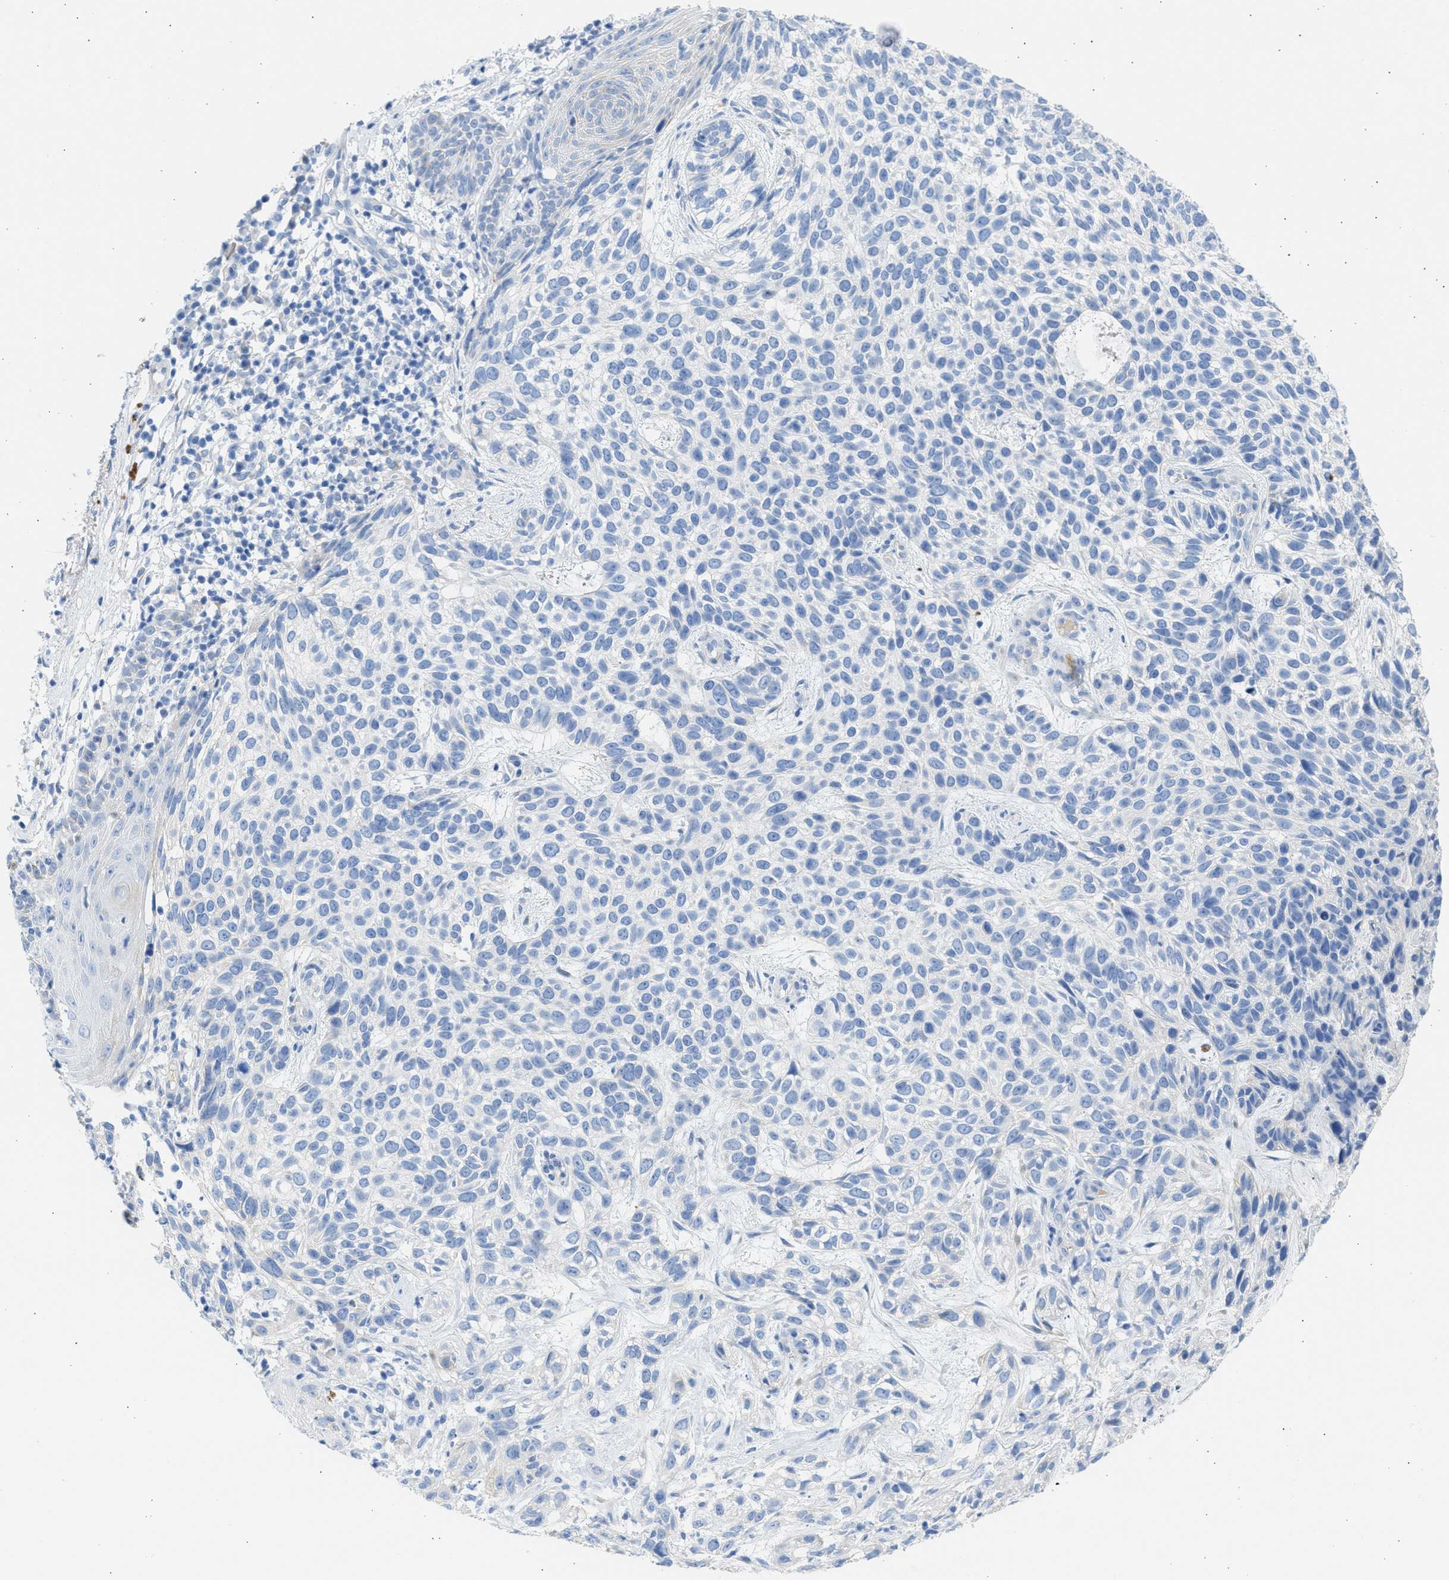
{"staining": {"intensity": "negative", "quantity": "none", "location": "none"}, "tissue": "skin cancer", "cell_type": "Tumor cells", "image_type": "cancer", "snomed": [{"axis": "morphology", "description": "Normal tissue, NOS"}, {"axis": "morphology", "description": "Basal cell carcinoma"}, {"axis": "topography", "description": "Skin"}], "caption": "IHC histopathology image of neoplastic tissue: human skin cancer (basal cell carcinoma) stained with DAB demonstrates no significant protein staining in tumor cells.", "gene": "SPATA3", "patient": {"sex": "male", "age": 79}}